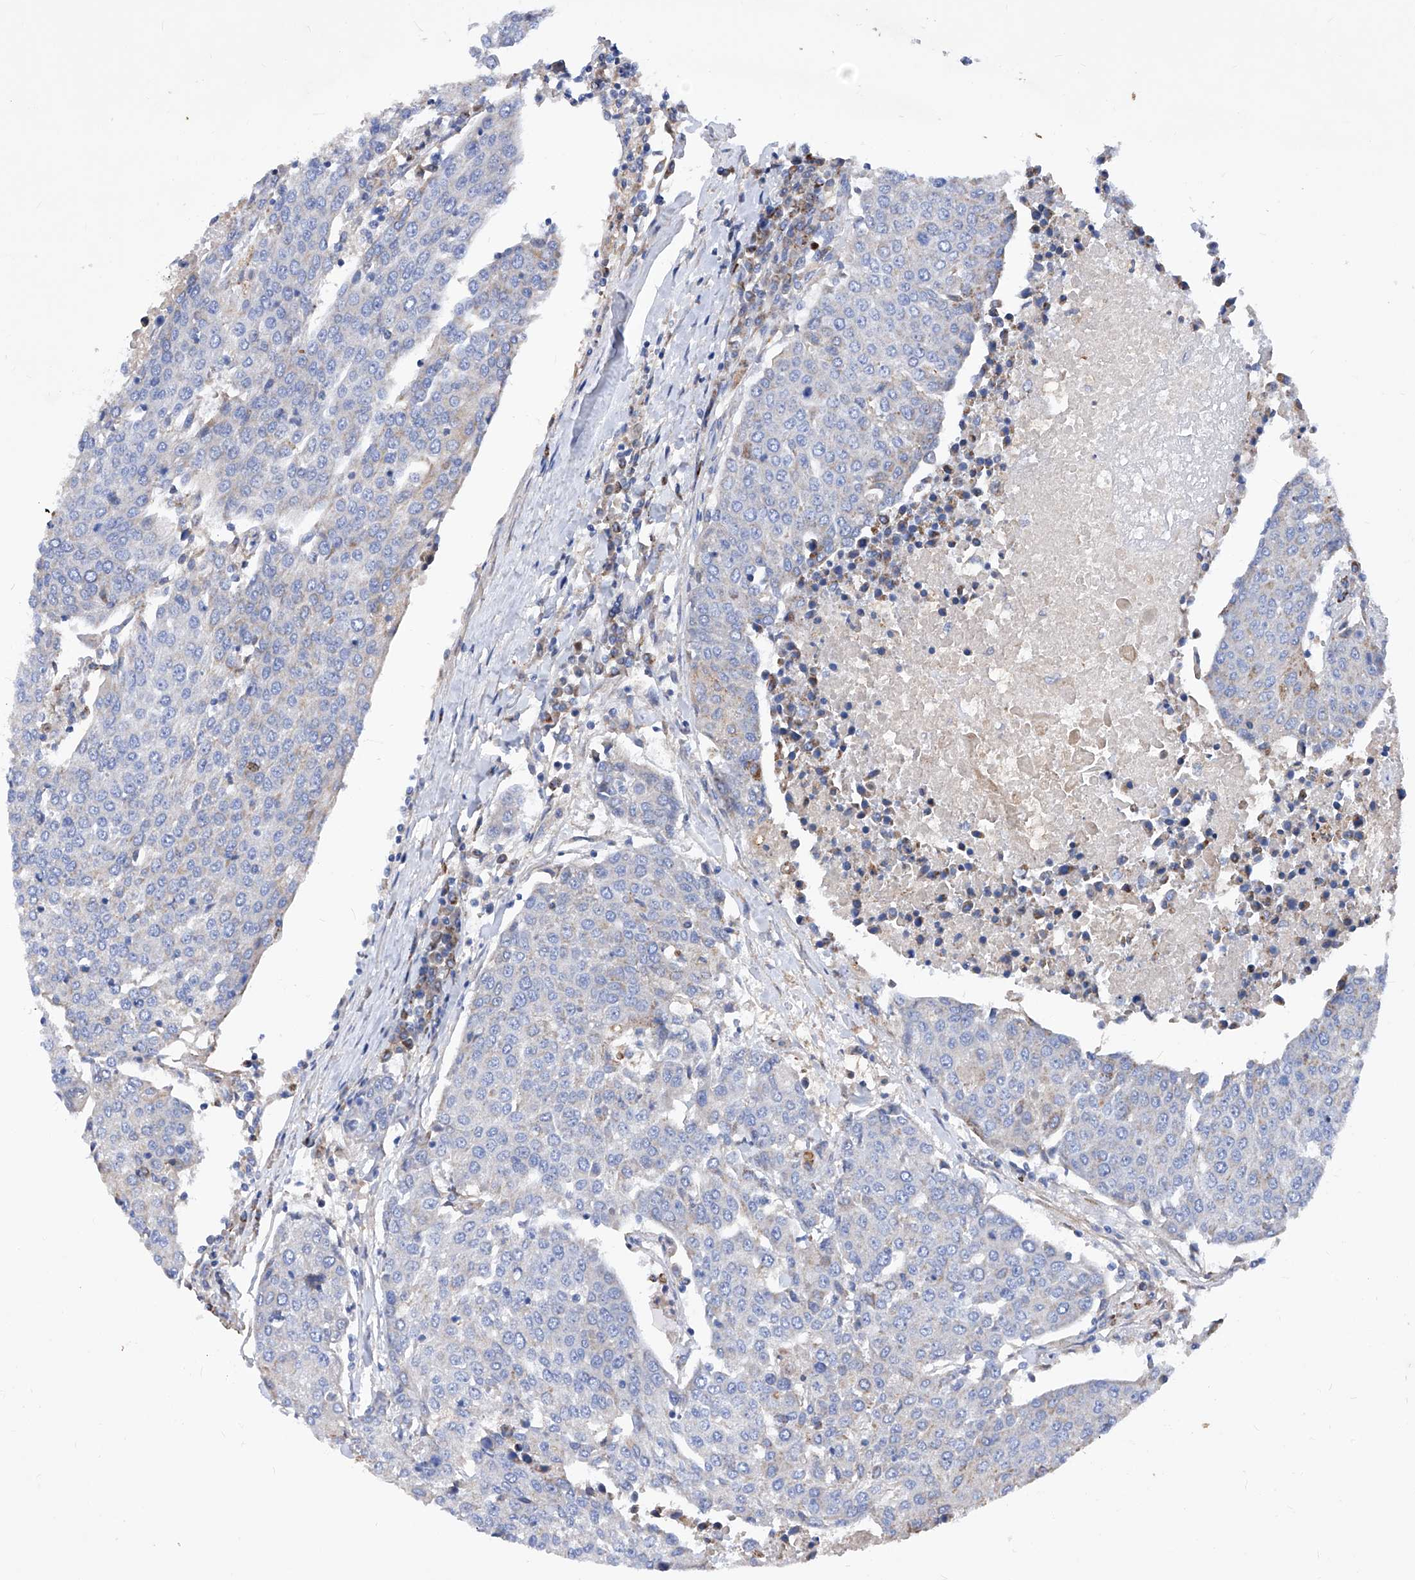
{"staining": {"intensity": "negative", "quantity": "none", "location": "none"}, "tissue": "urothelial cancer", "cell_type": "Tumor cells", "image_type": "cancer", "snomed": [{"axis": "morphology", "description": "Urothelial carcinoma, High grade"}, {"axis": "topography", "description": "Urinary bladder"}], "caption": "The immunohistochemistry (IHC) image has no significant staining in tumor cells of urothelial carcinoma (high-grade) tissue.", "gene": "HRNR", "patient": {"sex": "female", "age": 85}}